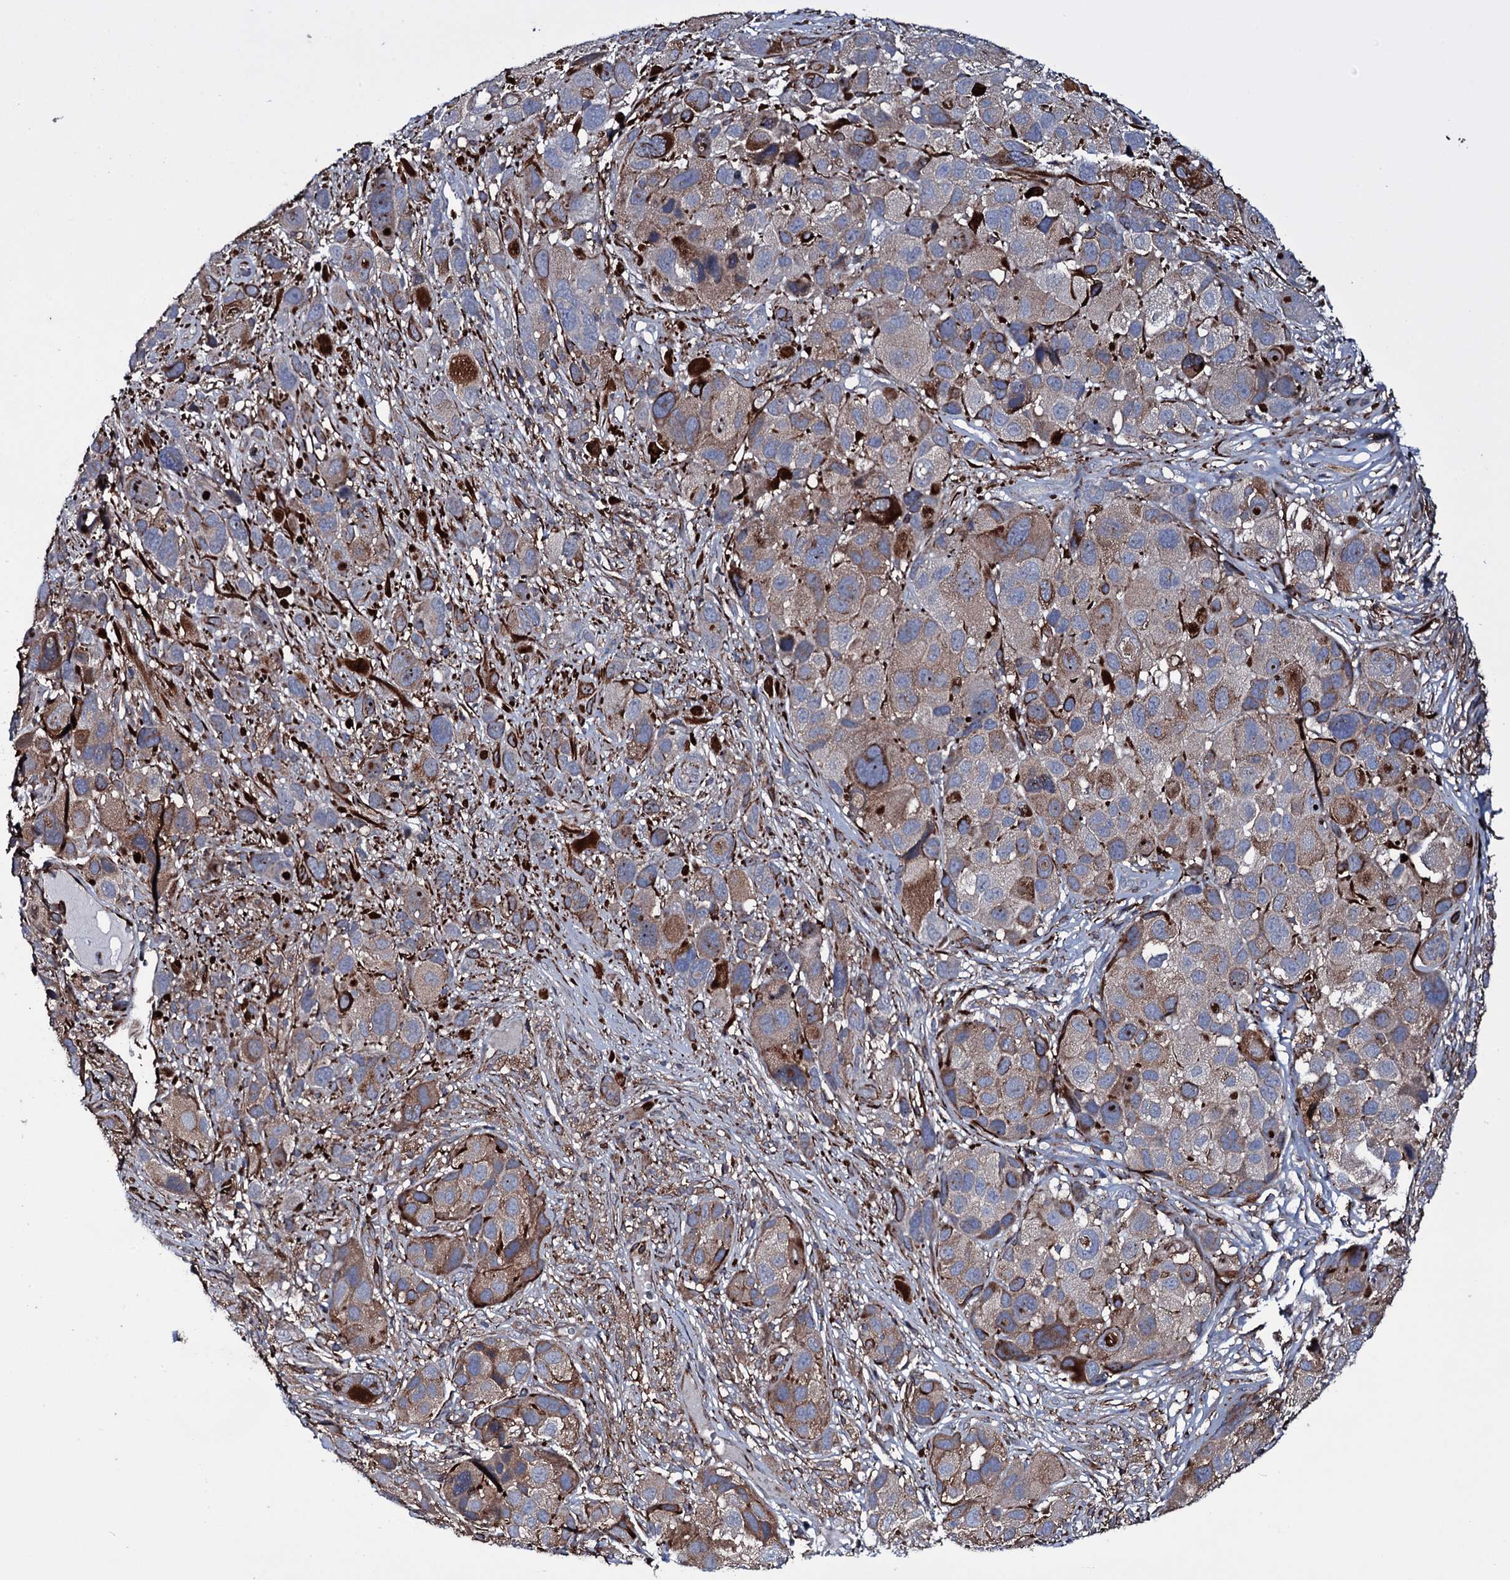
{"staining": {"intensity": "moderate", "quantity": "25%-75%", "location": "cytoplasmic/membranous"}, "tissue": "melanoma", "cell_type": "Tumor cells", "image_type": "cancer", "snomed": [{"axis": "morphology", "description": "Malignant melanoma, NOS"}, {"axis": "topography", "description": "Skin of trunk"}], "caption": "Immunohistochemistry (IHC) staining of melanoma, which reveals medium levels of moderate cytoplasmic/membranous positivity in approximately 25%-75% of tumor cells indicating moderate cytoplasmic/membranous protein staining. The staining was performed using DAB (brown) for protein detection and nuclei were counterstained in hematoxylin (blue).", "gene": "VAMP8", "patient": {"sex": "male", "age": 71}}